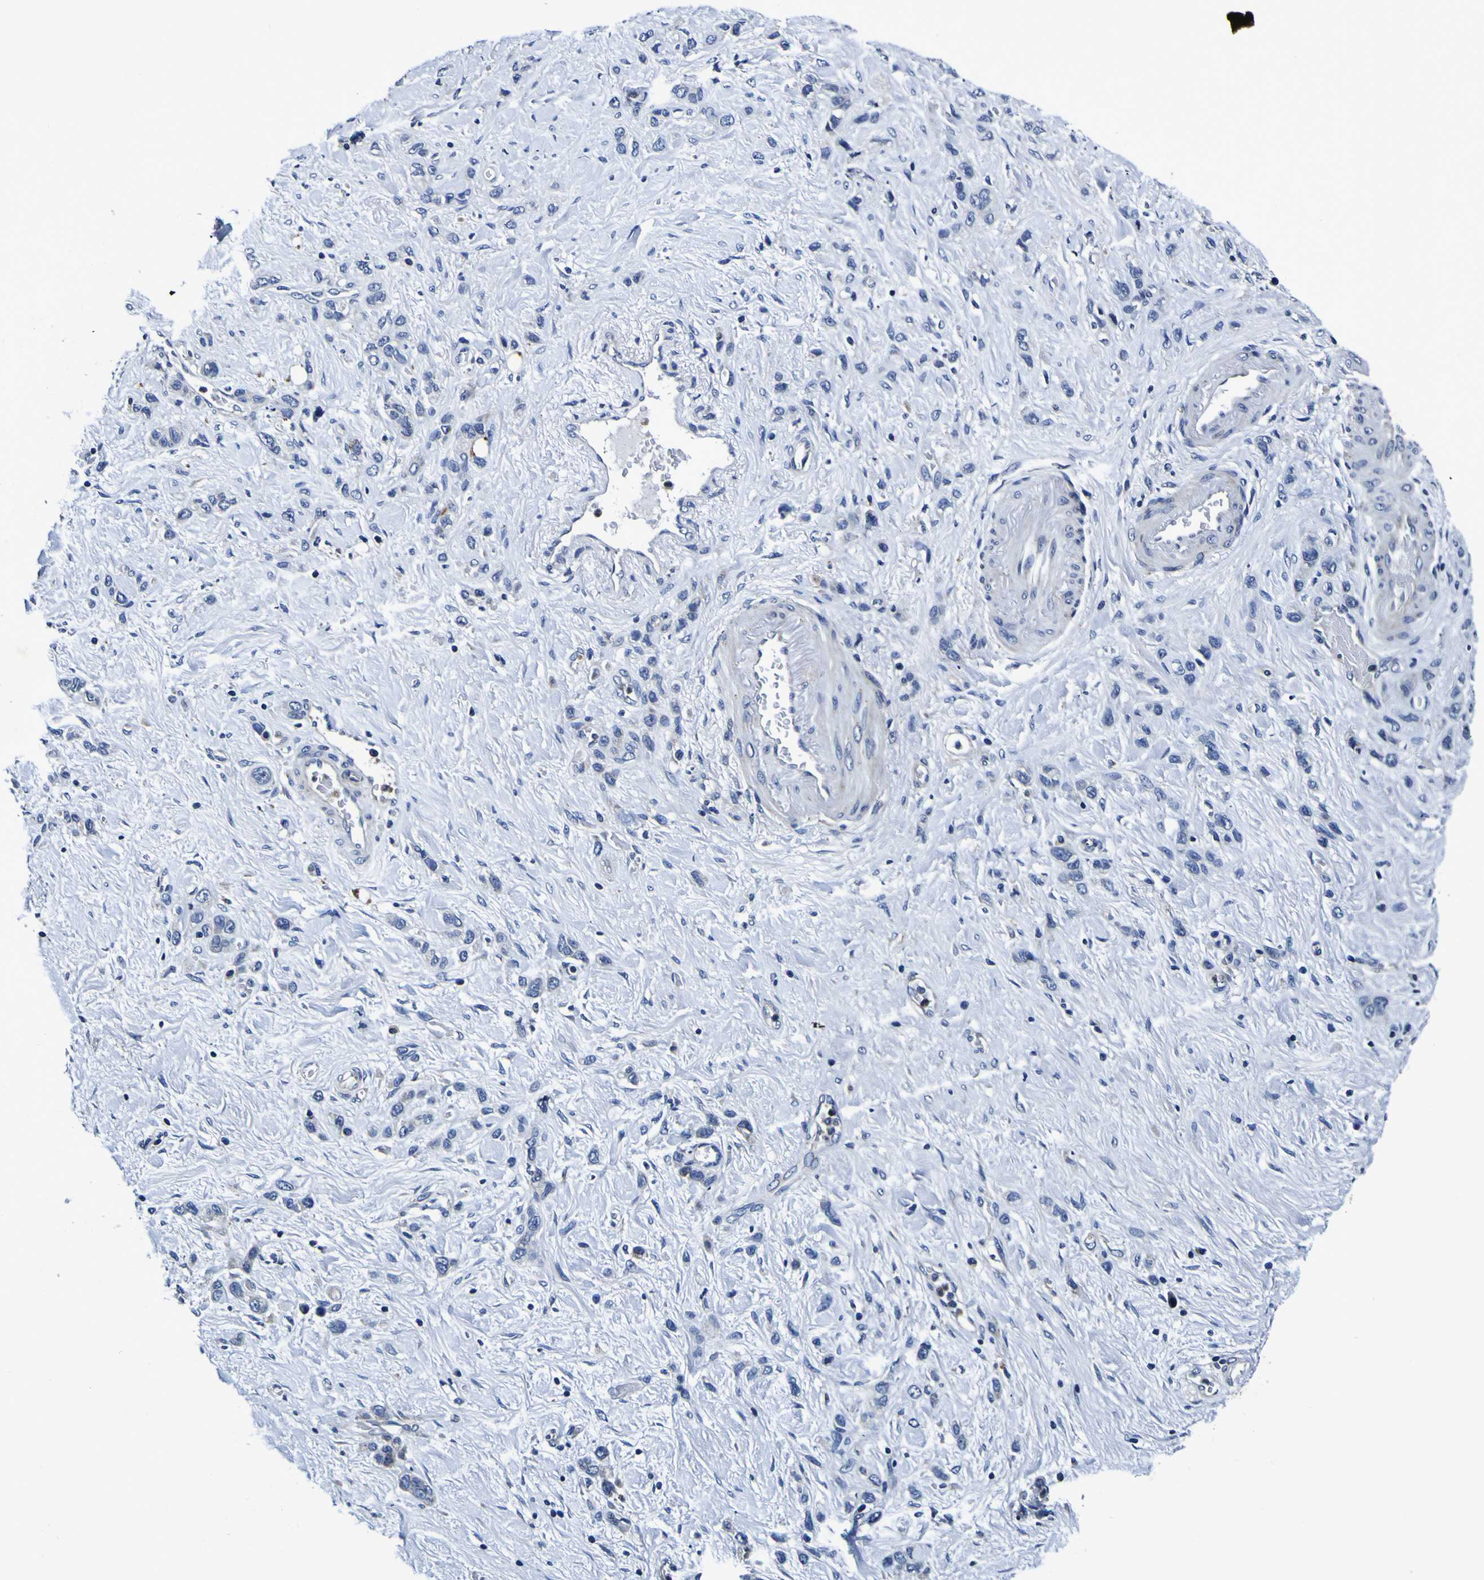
{"staining": {"intensity": "negative", "quantity": "none", "location": "none"}, "tissue": "stomach cancer", "cell_type": "Tumor cells", "image_type": "cancer", "snomed": [{"axis": "morphology", "description": "Adenocarcinoma, NOS"}, {"axis": "morphology", "description": "Adenocarcinoma, High grade"}, {"axis": "topography", "description": "Stomach, upper"}, {"axis": "topography", "description": "Stomach, lower"}], "caption": "Tumor cells show no significant protein staining in adenocarcinoma (stomach).", "gene": "PANK4", "patient": {"sex": "female", "age": 65}}